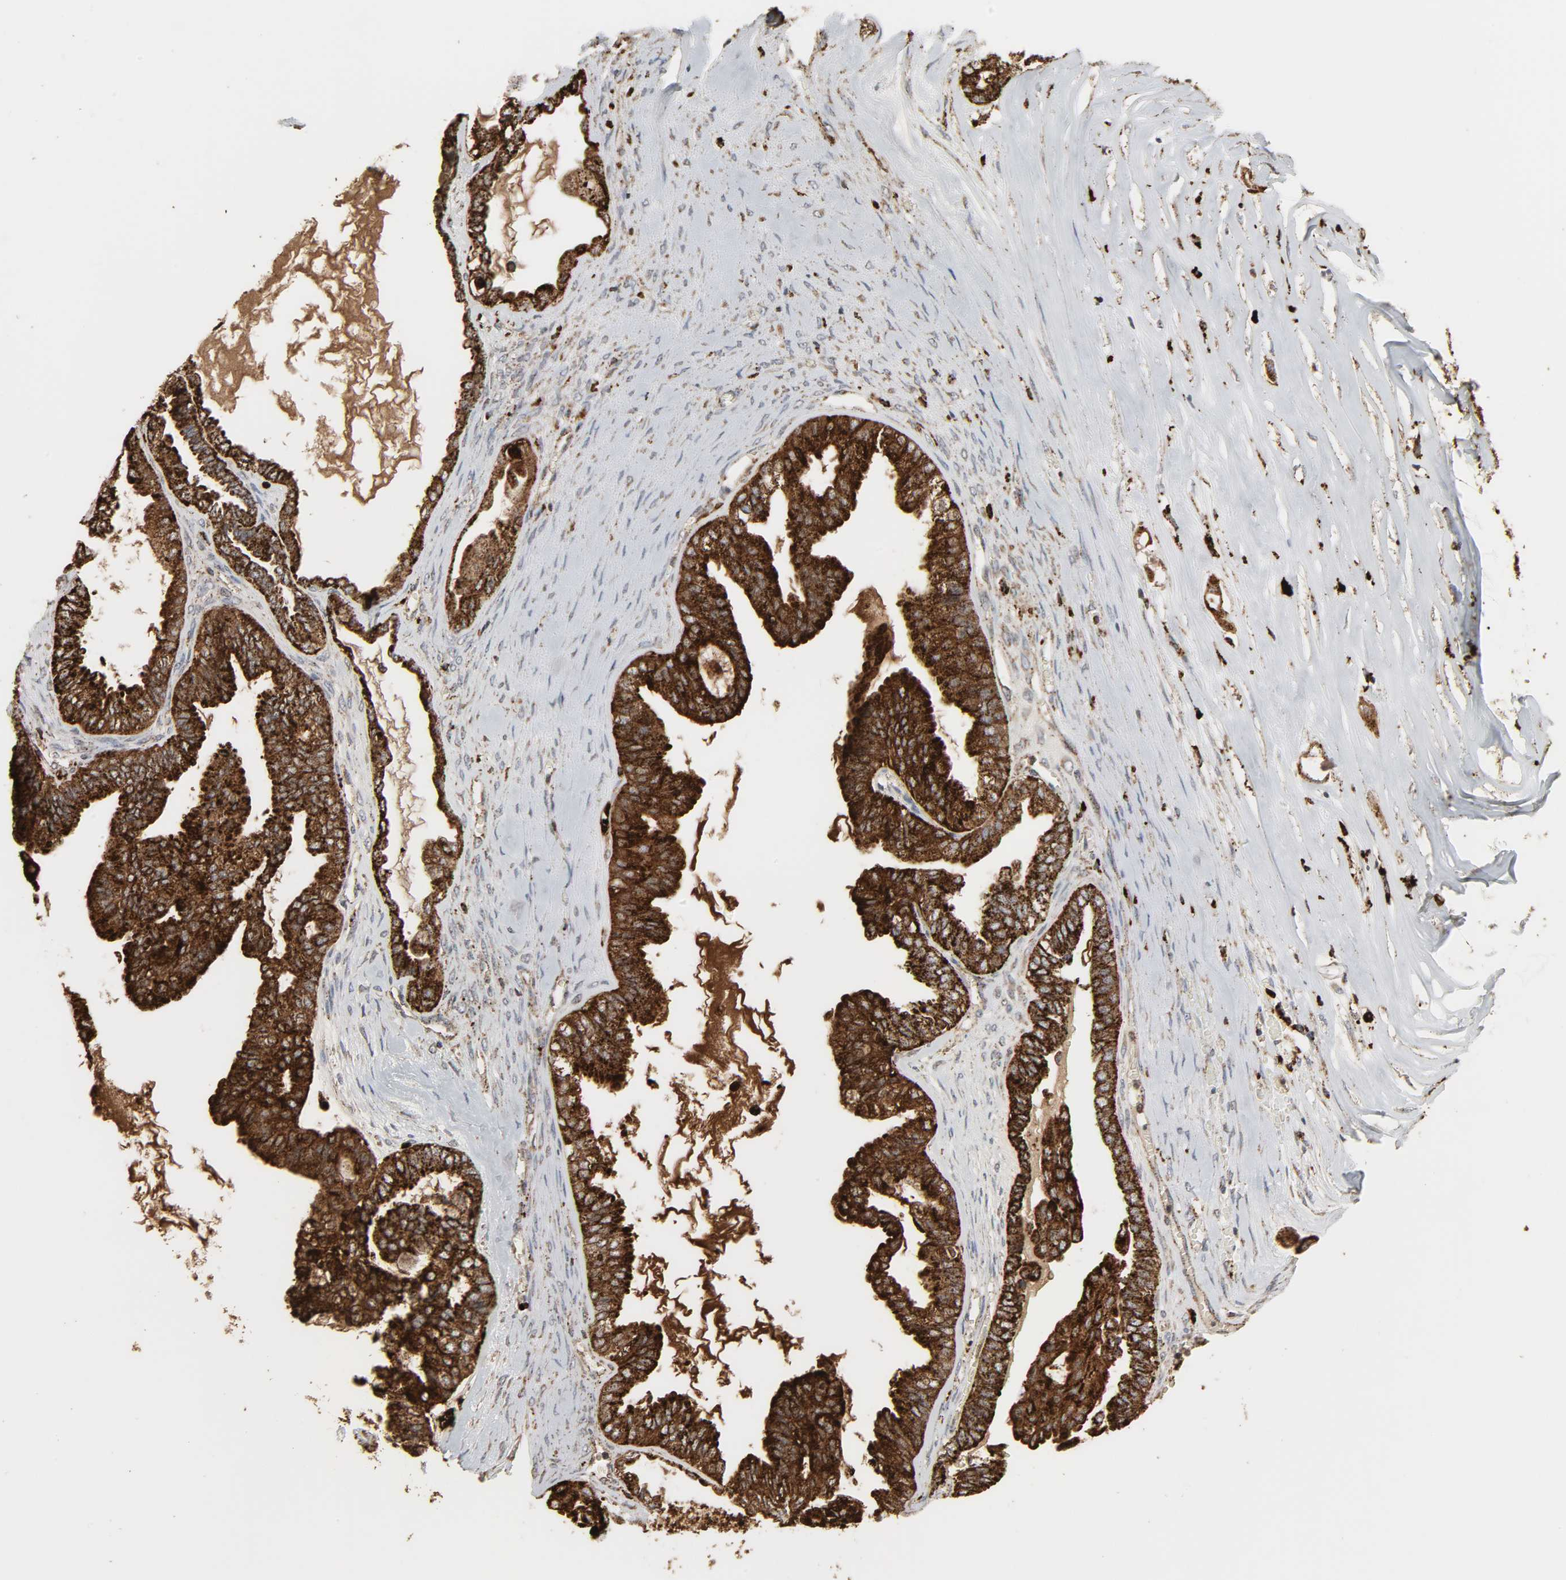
{"staining": {"intensity": "strong", "quantity": ">75%", "location": "cytoplasmic/membranous"}, "tissue": "ovarian cancer", "cell_type": "Tumor cells", "image_type": "cancer", "snomed": [{"axis": "morphology", "description": "Carcinoma, NOS"}, {"axis": "morphology", "description": "Carcinoma, endometroid"}, {"axis": "topography", "description": "Ovary"}], "caption": "A brown stain highlights strong cytoplasmic/membranous staining of a protein in human ovarian cancer tumor cells. Immunohistochemistry stains the protein in brown and the nuclei are stained blue.", "gene": "PSAP", "patient": {"sex": "female", "age": 50}}